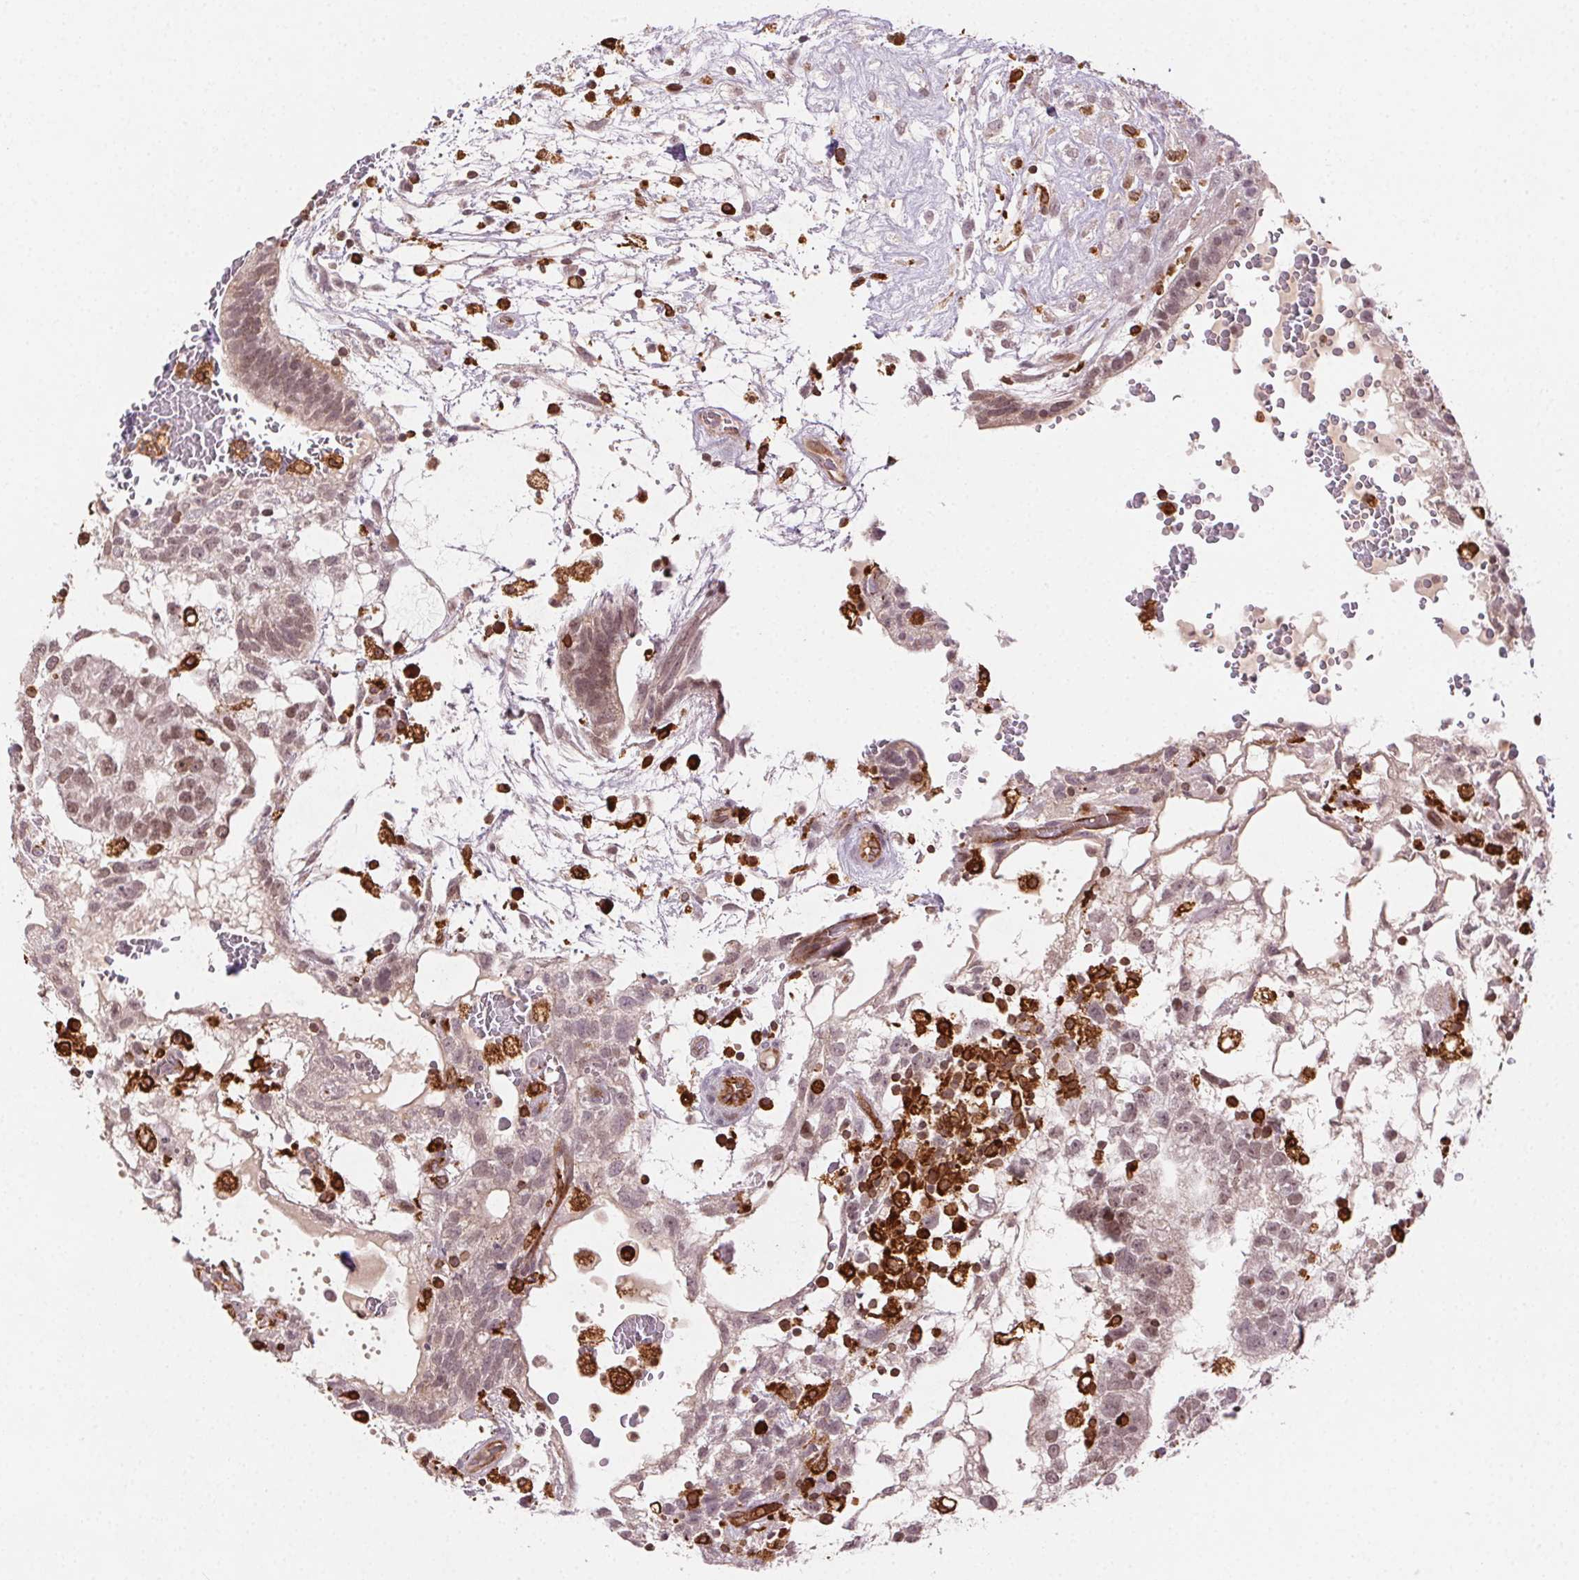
{"staining": {"intensity": "weak", "quantity": "25%-75%", "location": "nuclear"}, "tissue": "testis cancer", "cell_type": "Tumor cells", "image_type": "cancer", "snomed": [{"axis": "morphology", "description": "Normal tissue, NOS"}, {"axis": "morphology", "description": "Carcinoma, Embryonal, NOS"}, {"axis": "topography", "description": "Testis"}], "caption": "Embryonal carcinoma (testis) was stained to show a protein in brown. There is low levels of weak nuclear positivity in approximately 25%-75% of tumor cells.", "gene": "RNASET2", "patient": {"sex": "male", "age": 32}}